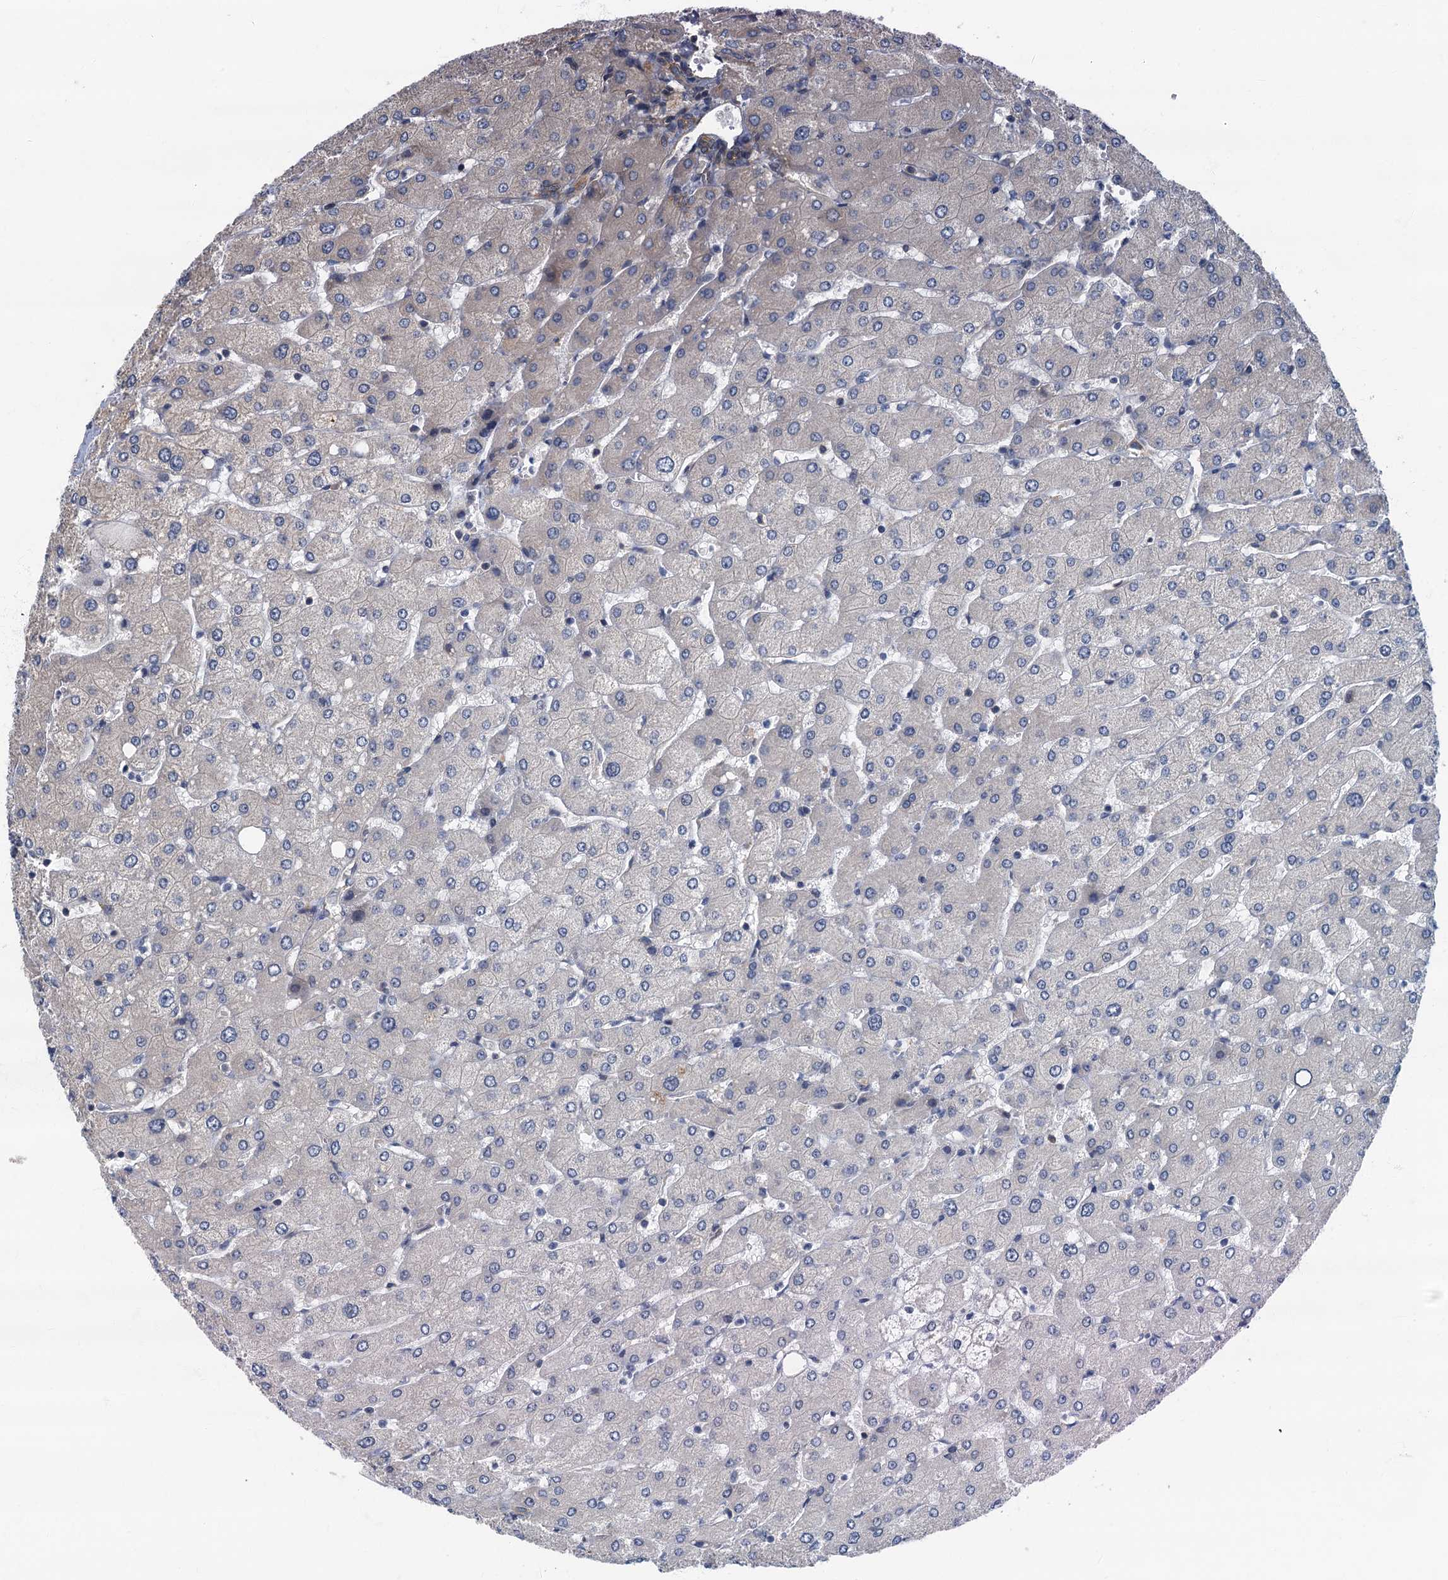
{"staining": {"intensity": "weak", "quantity": "<25%", "location": "cytoplasmic/membranous"}, "tissue": "liver", "cell_type": "Cholangiocytes", "image_type": "normal", "snomed": [{"axis": "morphology", "description": "Normal tissue, NOS"}, {"axis": "topography", "description": "Liver"}], "caption": "Immunohistochemistry (IHC) photomicrograph of benign liver: human liver stained with DAB (3,3'-diaminobenzidine) demonstrates no significant protein expression in cholangiocytes.", "gene": "CKAP2L", "patient": {"sex": "male", "age": 55}}